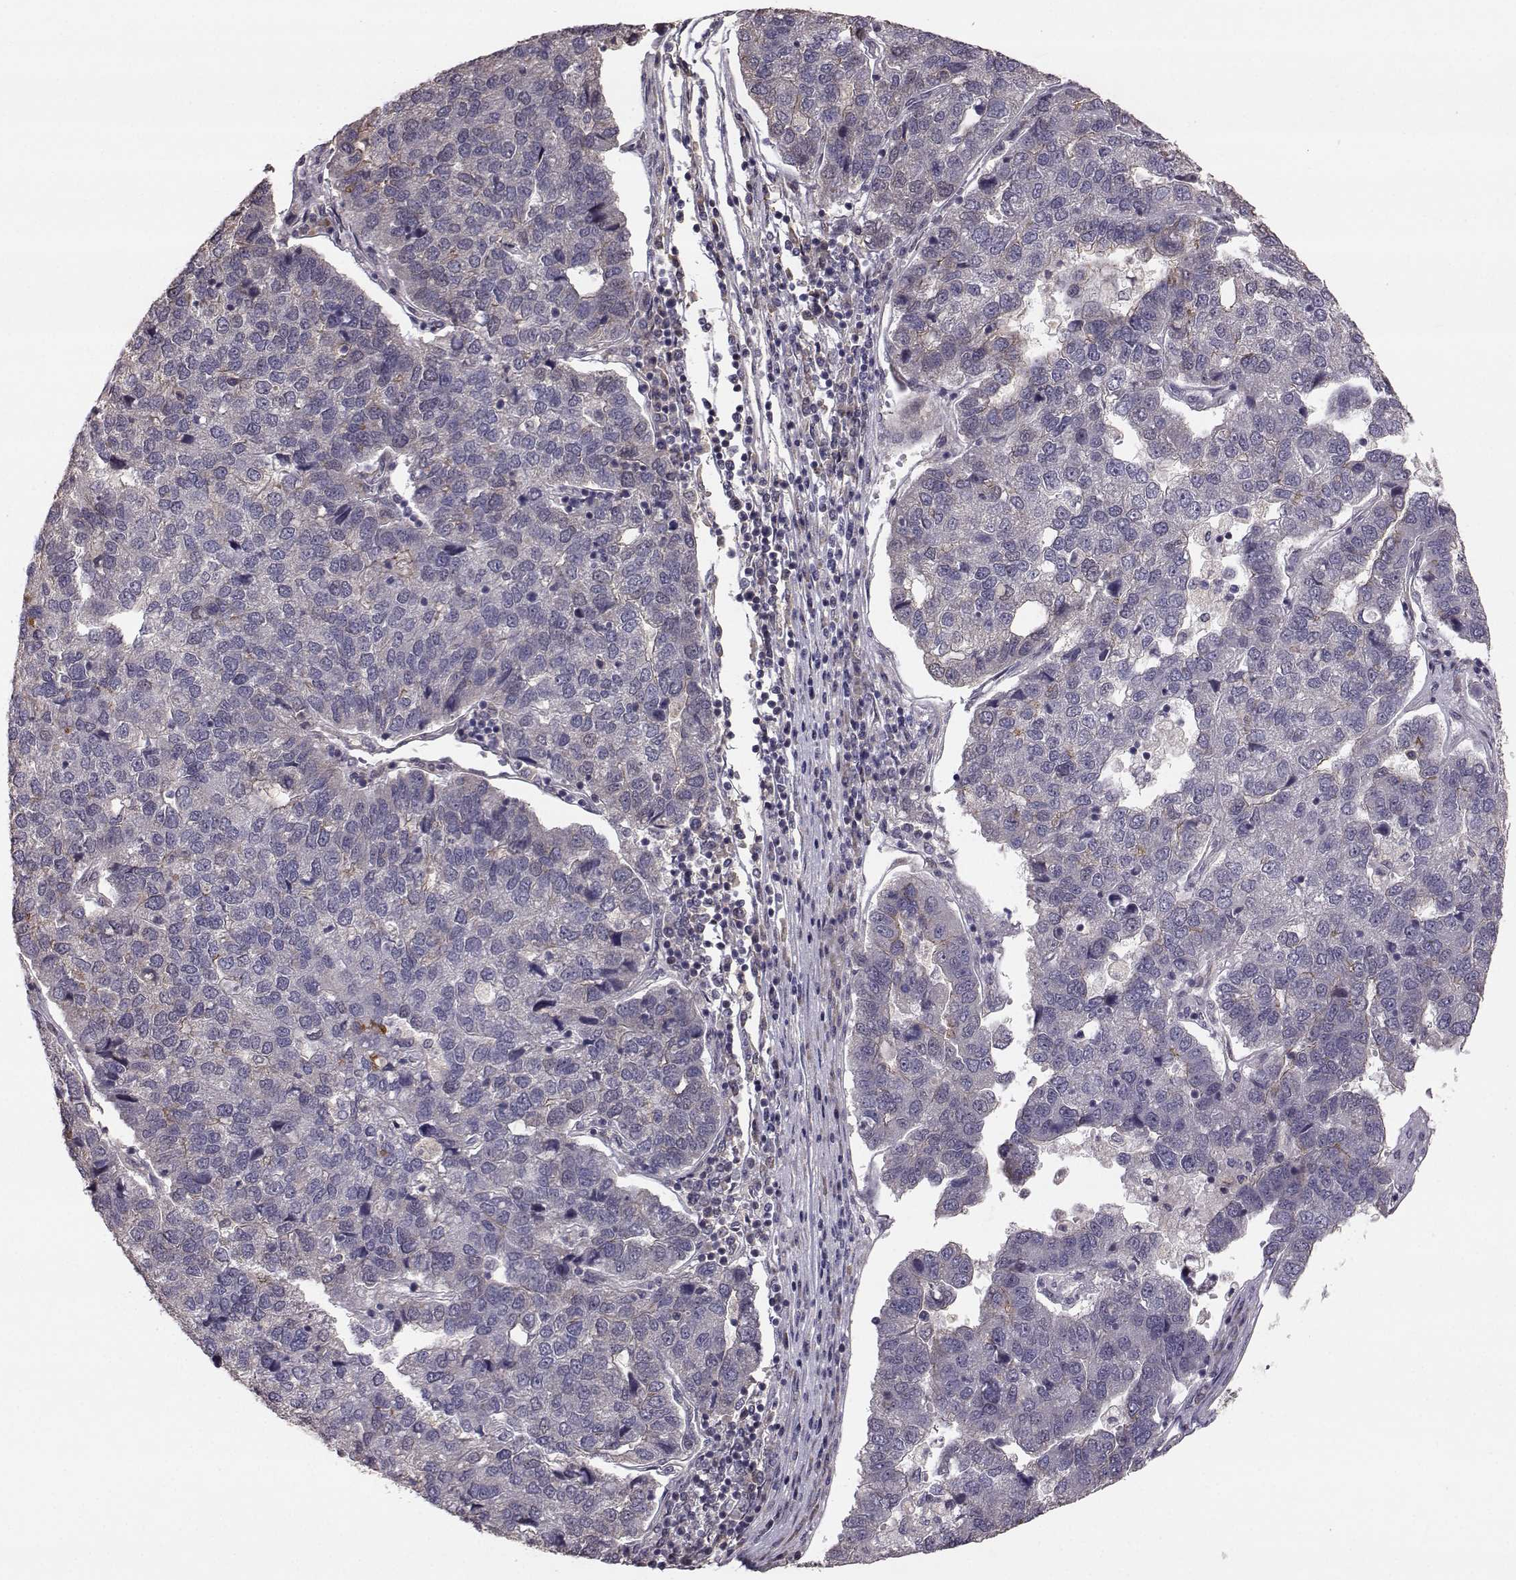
{"staining": {"intensity": "weak", "quantity": "<25%", "location": "cytoplasmic/membranous"}, "tissue": "pancreatic cancer", "cell_type": "Tumor cells", "image_type": "cancer", "snomed": [{"axis": "morphology", "description": "Adenocarcinoma, NOS"}, {"axis": "topography", "description": "Pancreas"}], "caption": "There is no significant staining in tumor cells of pancreatic cancer (adenocarcinoma).", "gene": "PLEKHG3", "patient": {"sex": "female", "age": 61}}